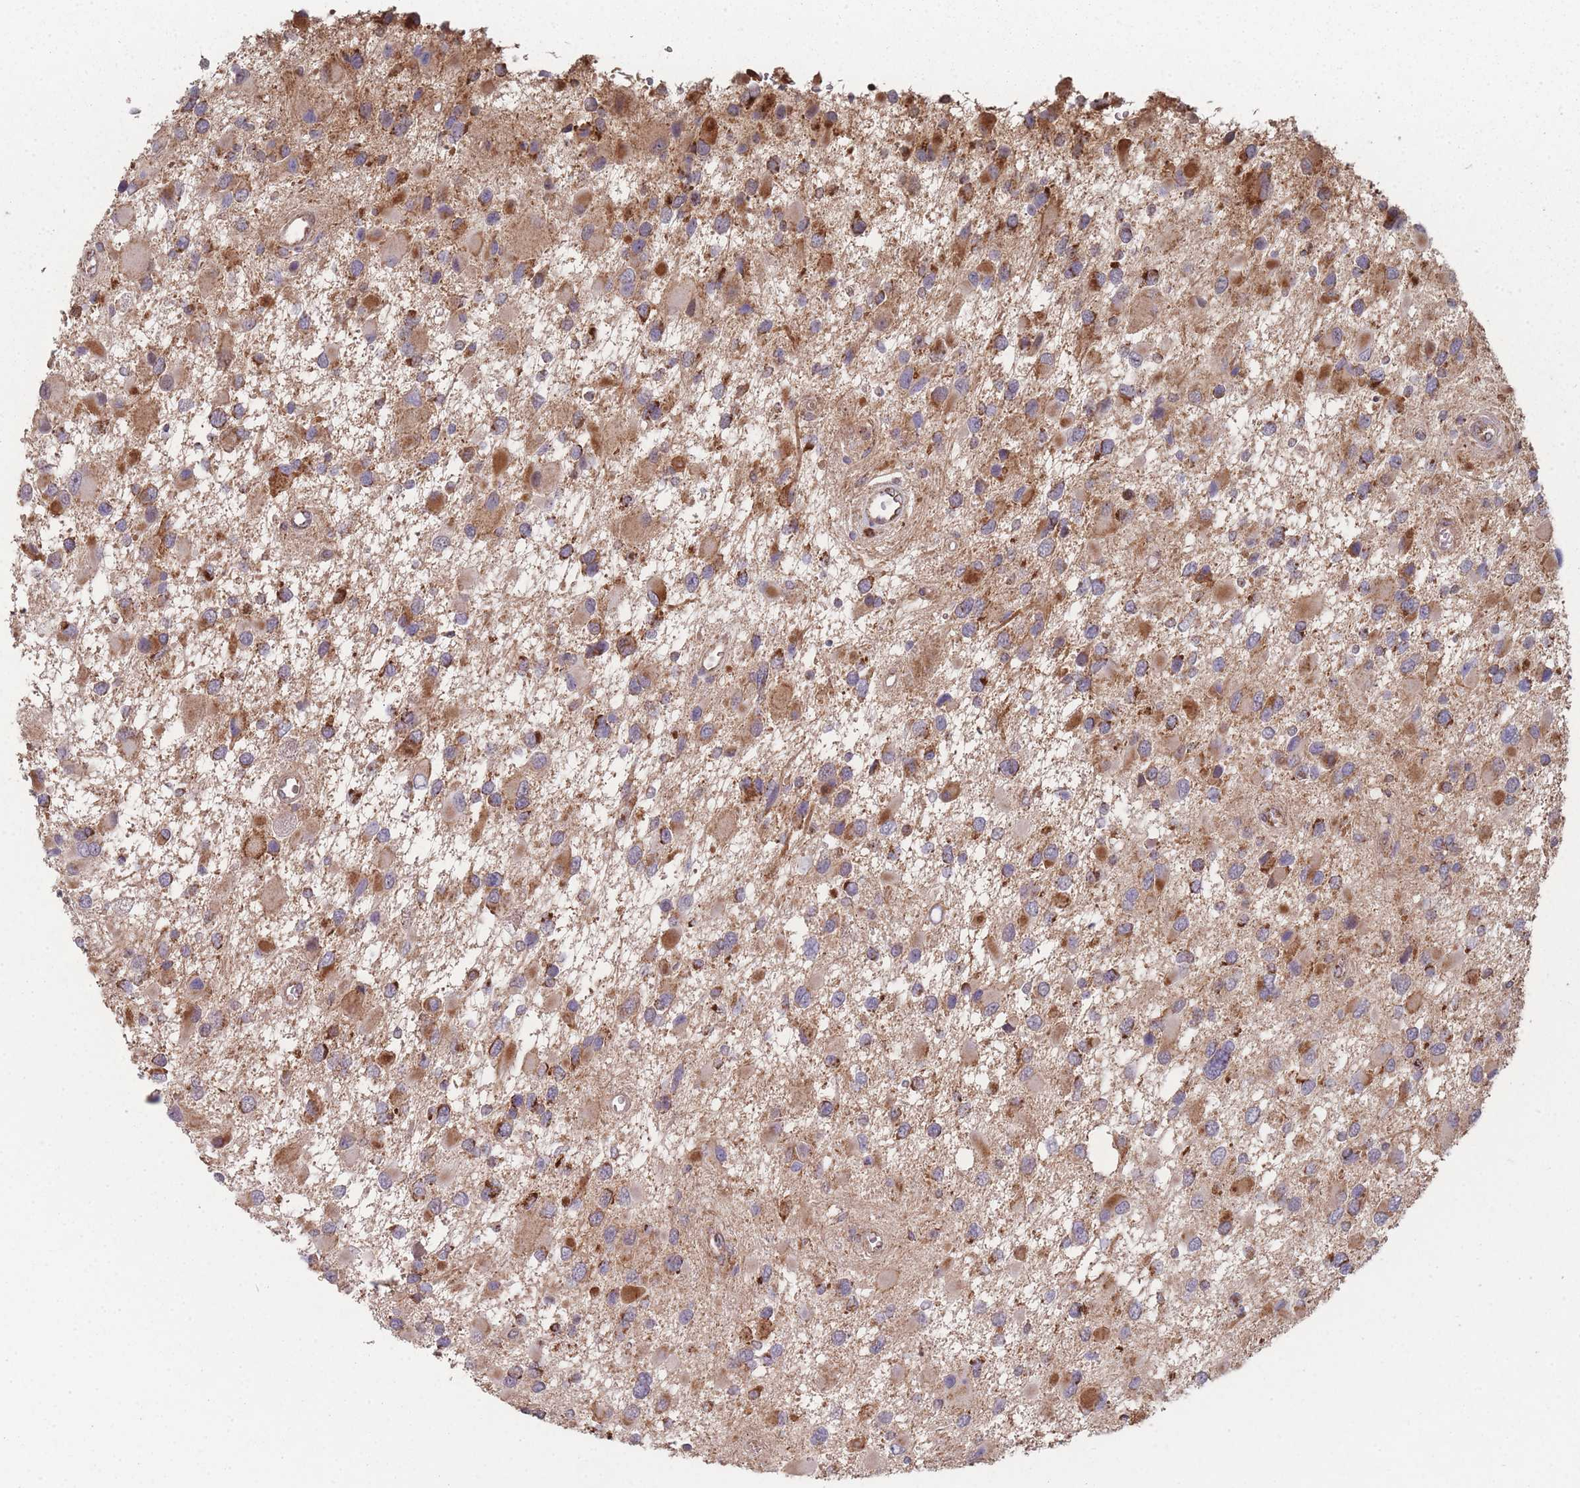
{"staining": {"intensity": "moderate", "quantity": "25%-75%", "location": "cytoplasmic/membranous"}, "tissue": "glioma", "cell_type": "Tumor cells", "image_type": "cancer", "snomed": [{"axis": "morphology", "description": "Glioma, malignant, High grade"}, {"axis": "topography", "description": "Brain"}], "caption": "IHC histopathology image of neoplastic tissue: human glioma stained using immunohistochemistry demonstrates medium levels of moderate protein expression localized specifically in the cytoplasmic/membranous of tumor cells, appearing as a cytoplasmic/membranous brown color.", "gene": "PSMB3", "patient": {"sex": "male", "age": 53}}